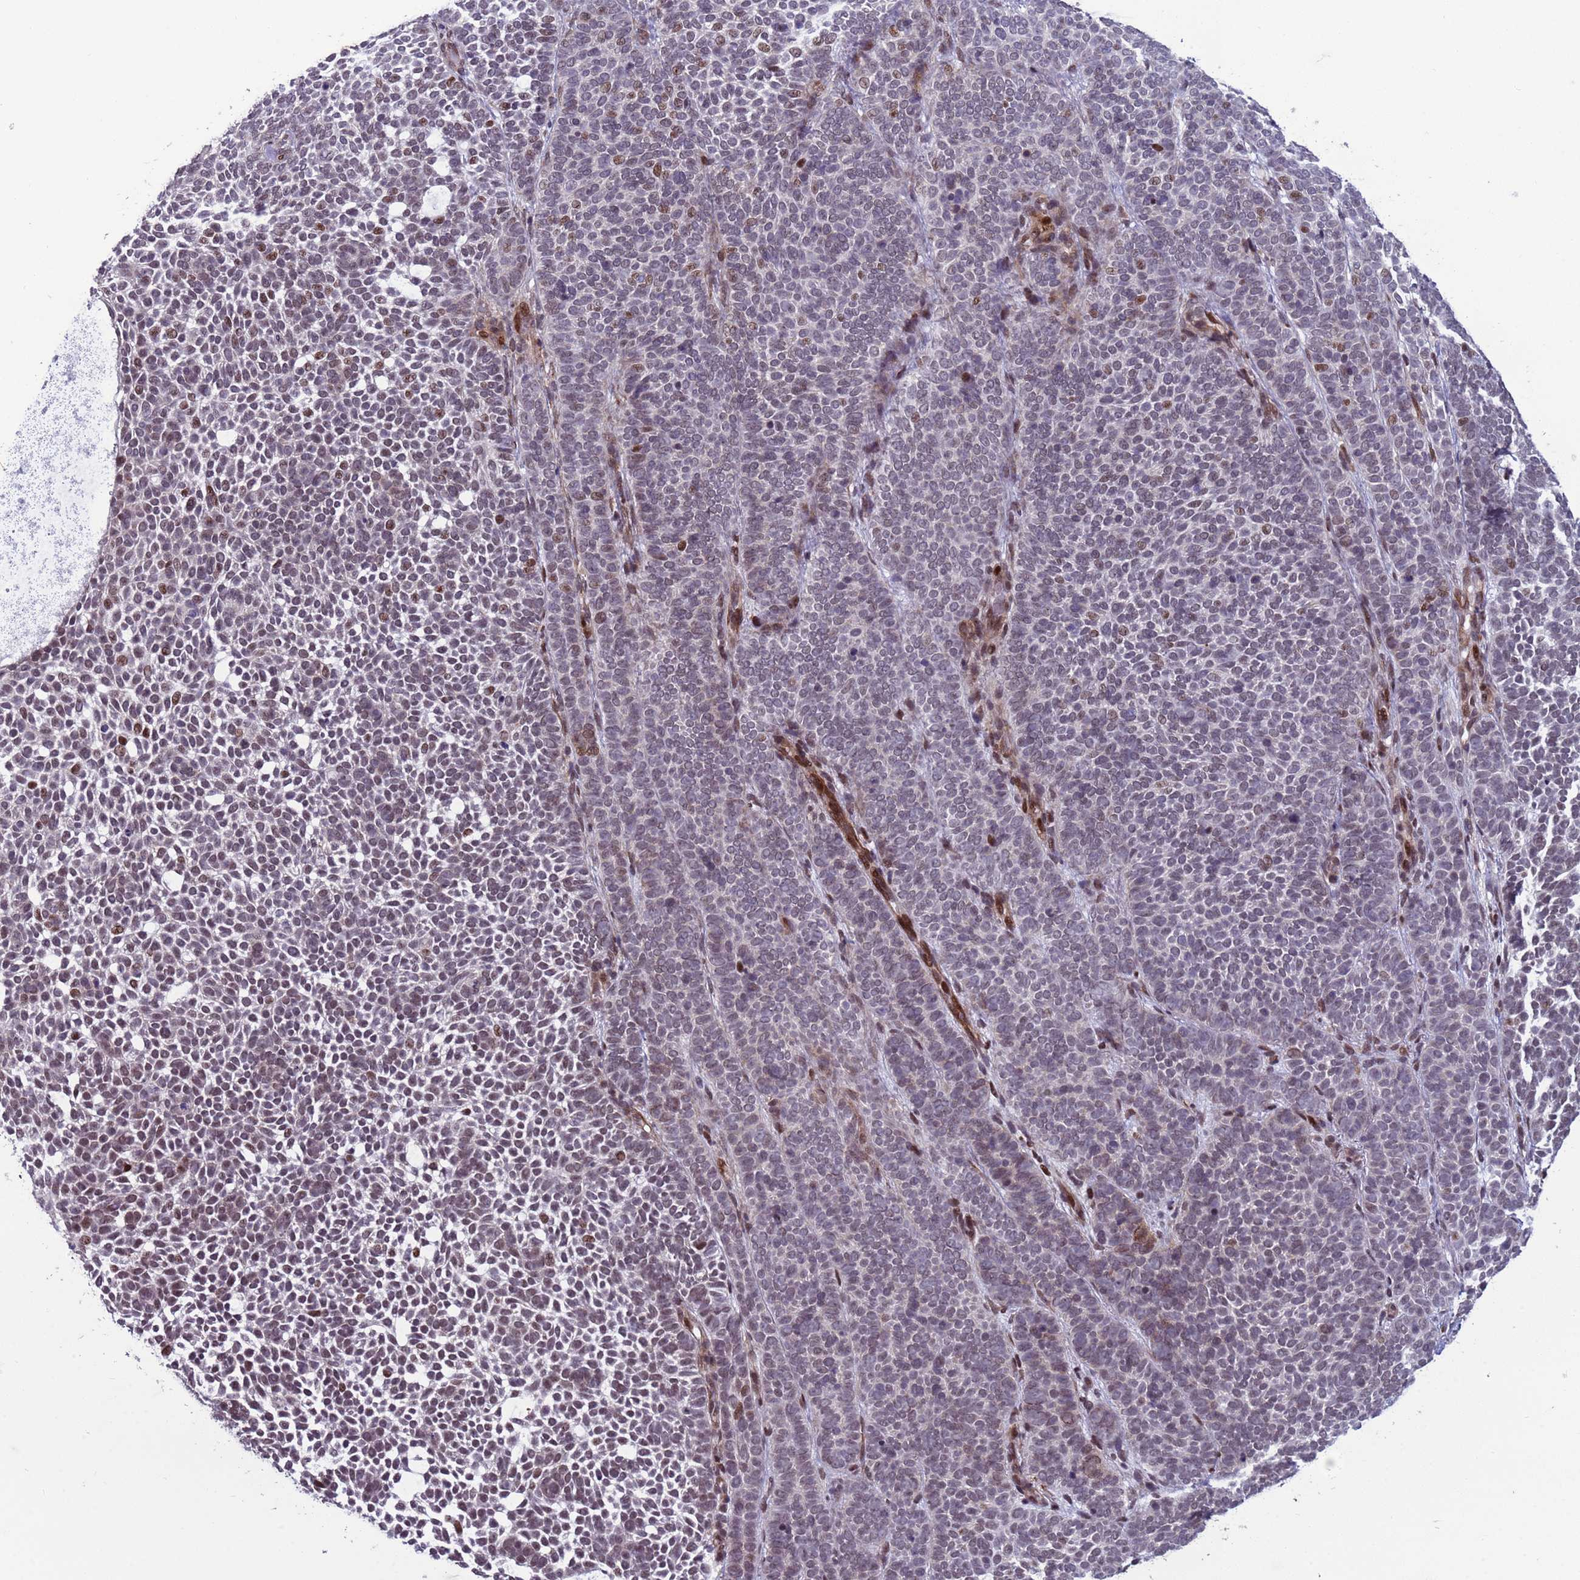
{"staining": {"intensity": "moderate", "quantity": "<25%", "location": "nuclear"}, "tissue": "skin cancer", "cell_type": "Tumor cells", "image_type": "cancer", "snomed": [{"axis": "morphology", "description": "Basal cell carcinoma"}, {"axis": "topography", "description": "Skin"}], "caption": "Immunohistochemistry (DAB) staining of human basal cell carcinoma (skin) exhibits moderate nuclear protein staining in about <25% of tumor cells.", "gene": "SHC3", "patient": {"sex": "female", "age": 77}}